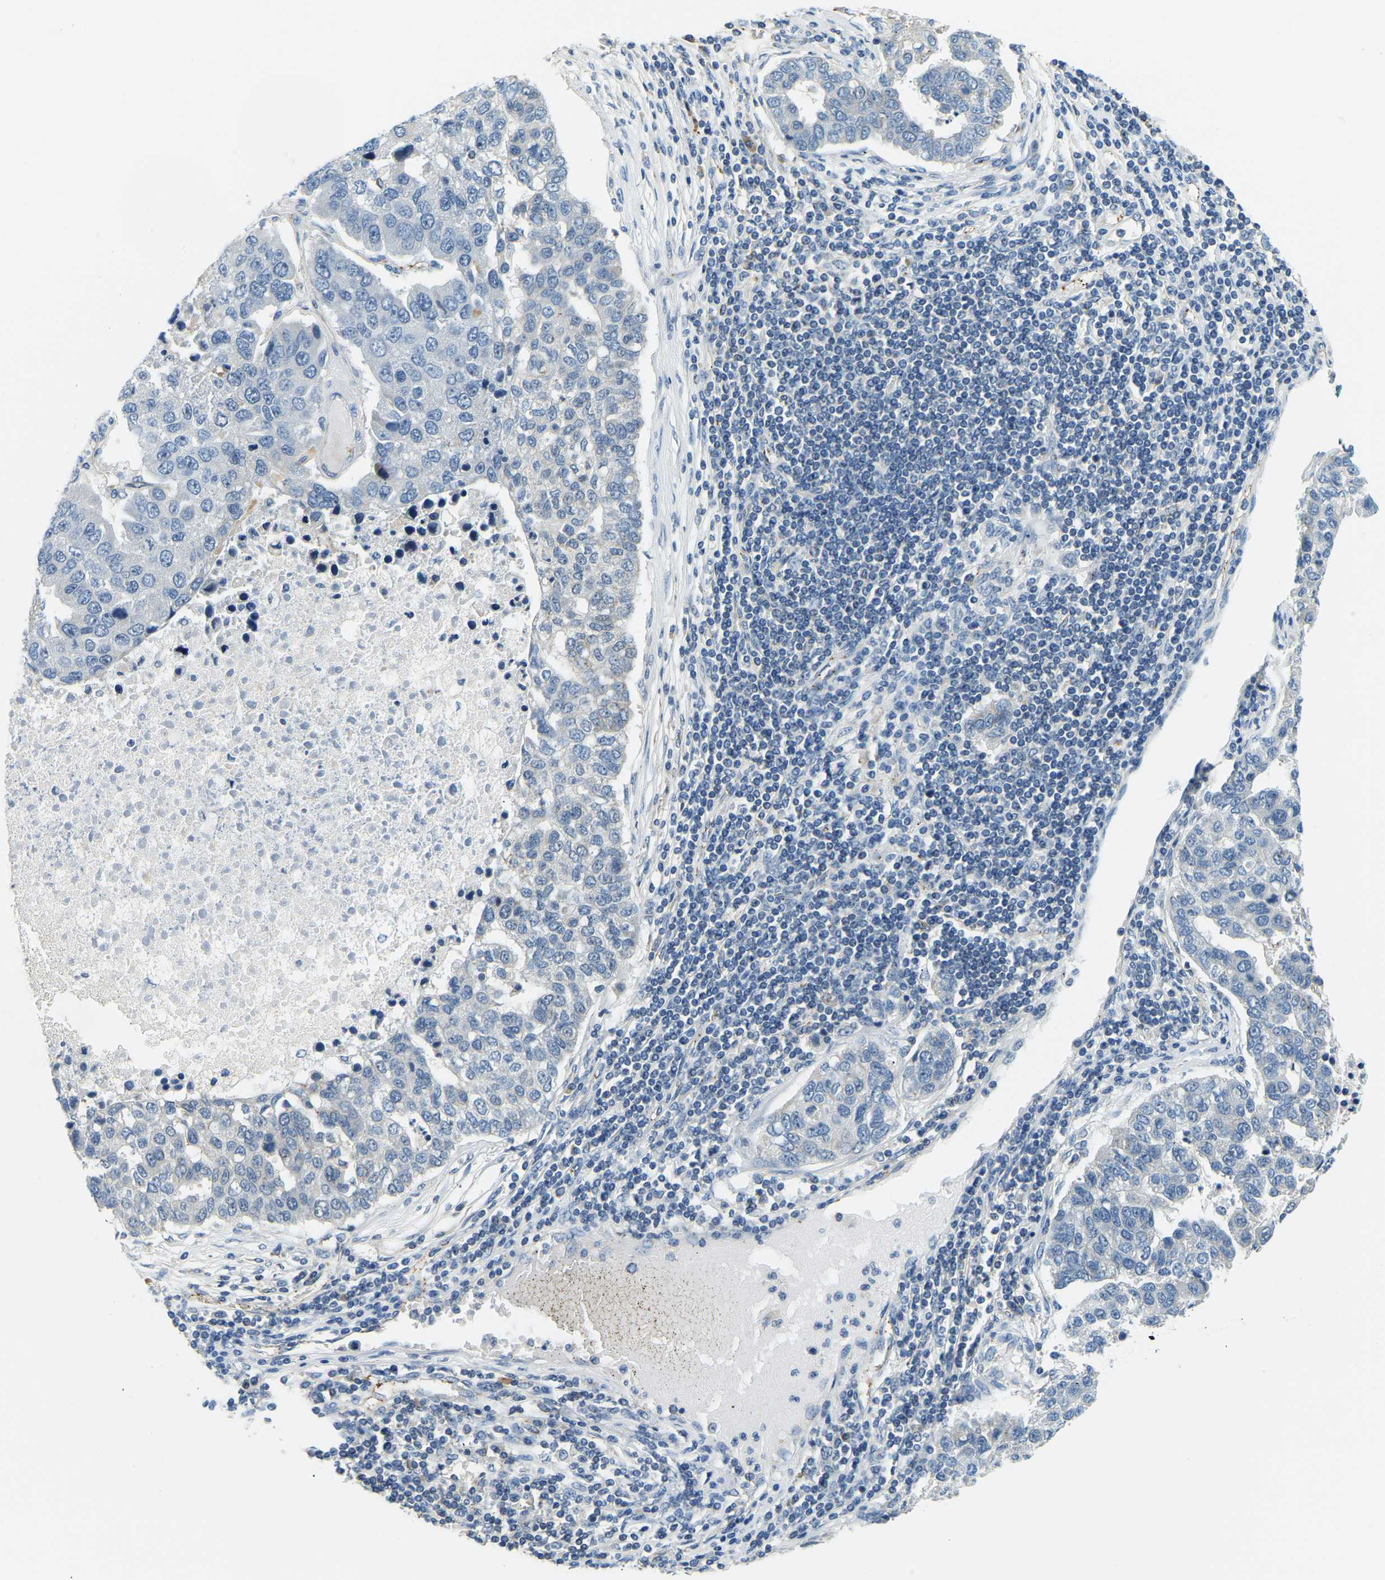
{"staining": {"intensity": "negative", "quantity": "none", "location": "none"}, "tissue": "pancreatic cancer", "cell_type": "Tumor cells", "image_type": "cancer", "snomed": [{"axis": "morphology", "description": "Adenocarcinoma, NOS"}, {"axis": "topography", "description": "Pancreas"}], "caption": "Protein analysis of pancreatic cancer (adenocarcinoma) displays no significant positivity in tumor cells.", "gene": "RRP1", "patient": {"sex": "female", "age": 61}}